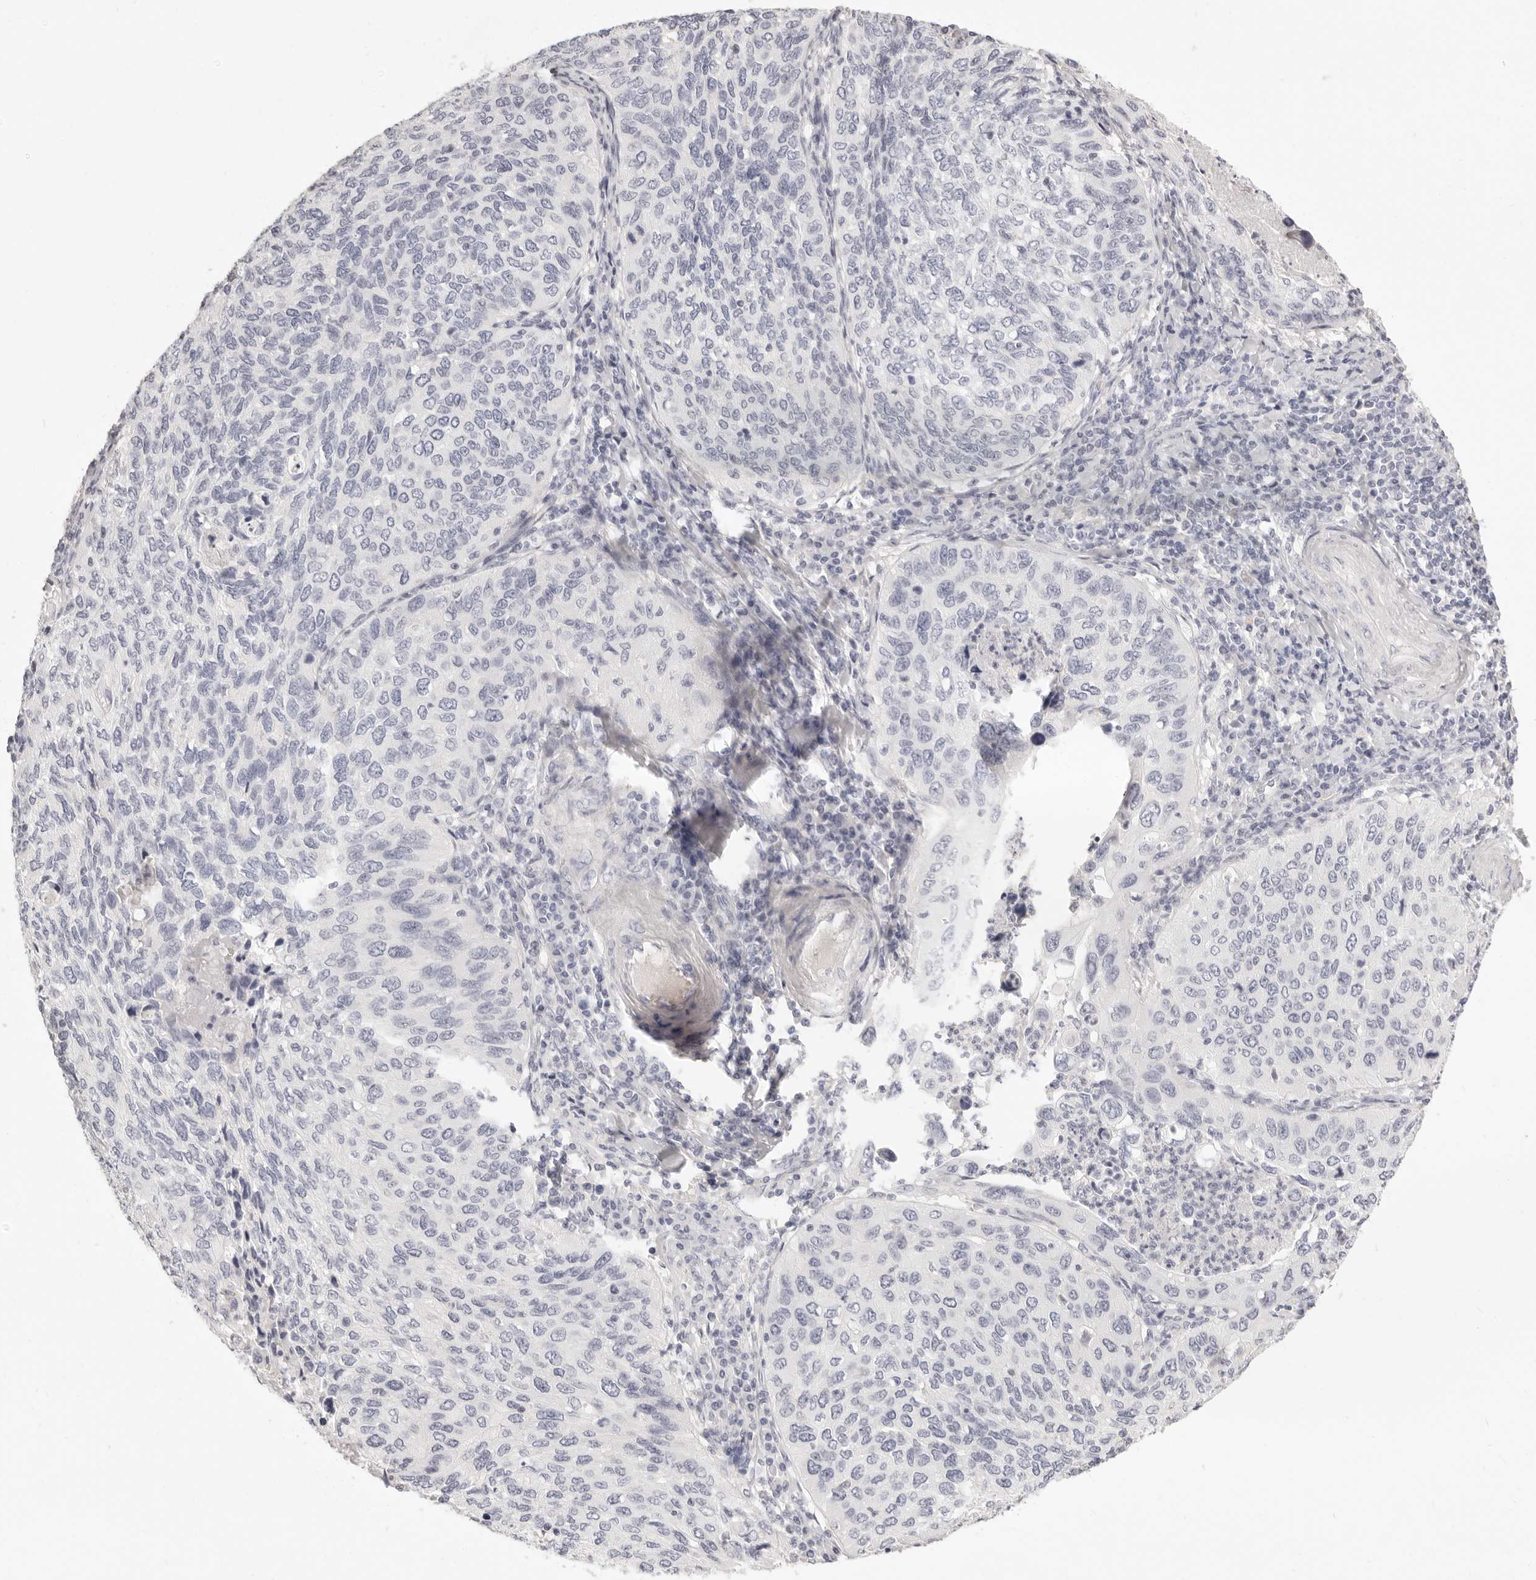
{"staining": {"intensity": "negative", "quantity": "none", "location": "none"}, "tissue": "cervical cancer", "cell_type": "Tumor cells", "image_type": "cancer", "snomed": [{"axis": "morphology", "description": "Squamous cell carcinoma, NOS"}, {"axis": "topography", "description": "Cervix"}], "caption": "Micrograph shows no protein expression in tumor cells of cervical squamous cell carcinoma tissue.", "gene": "FABP1", "patient": {"sex": "female", "age": 38}}